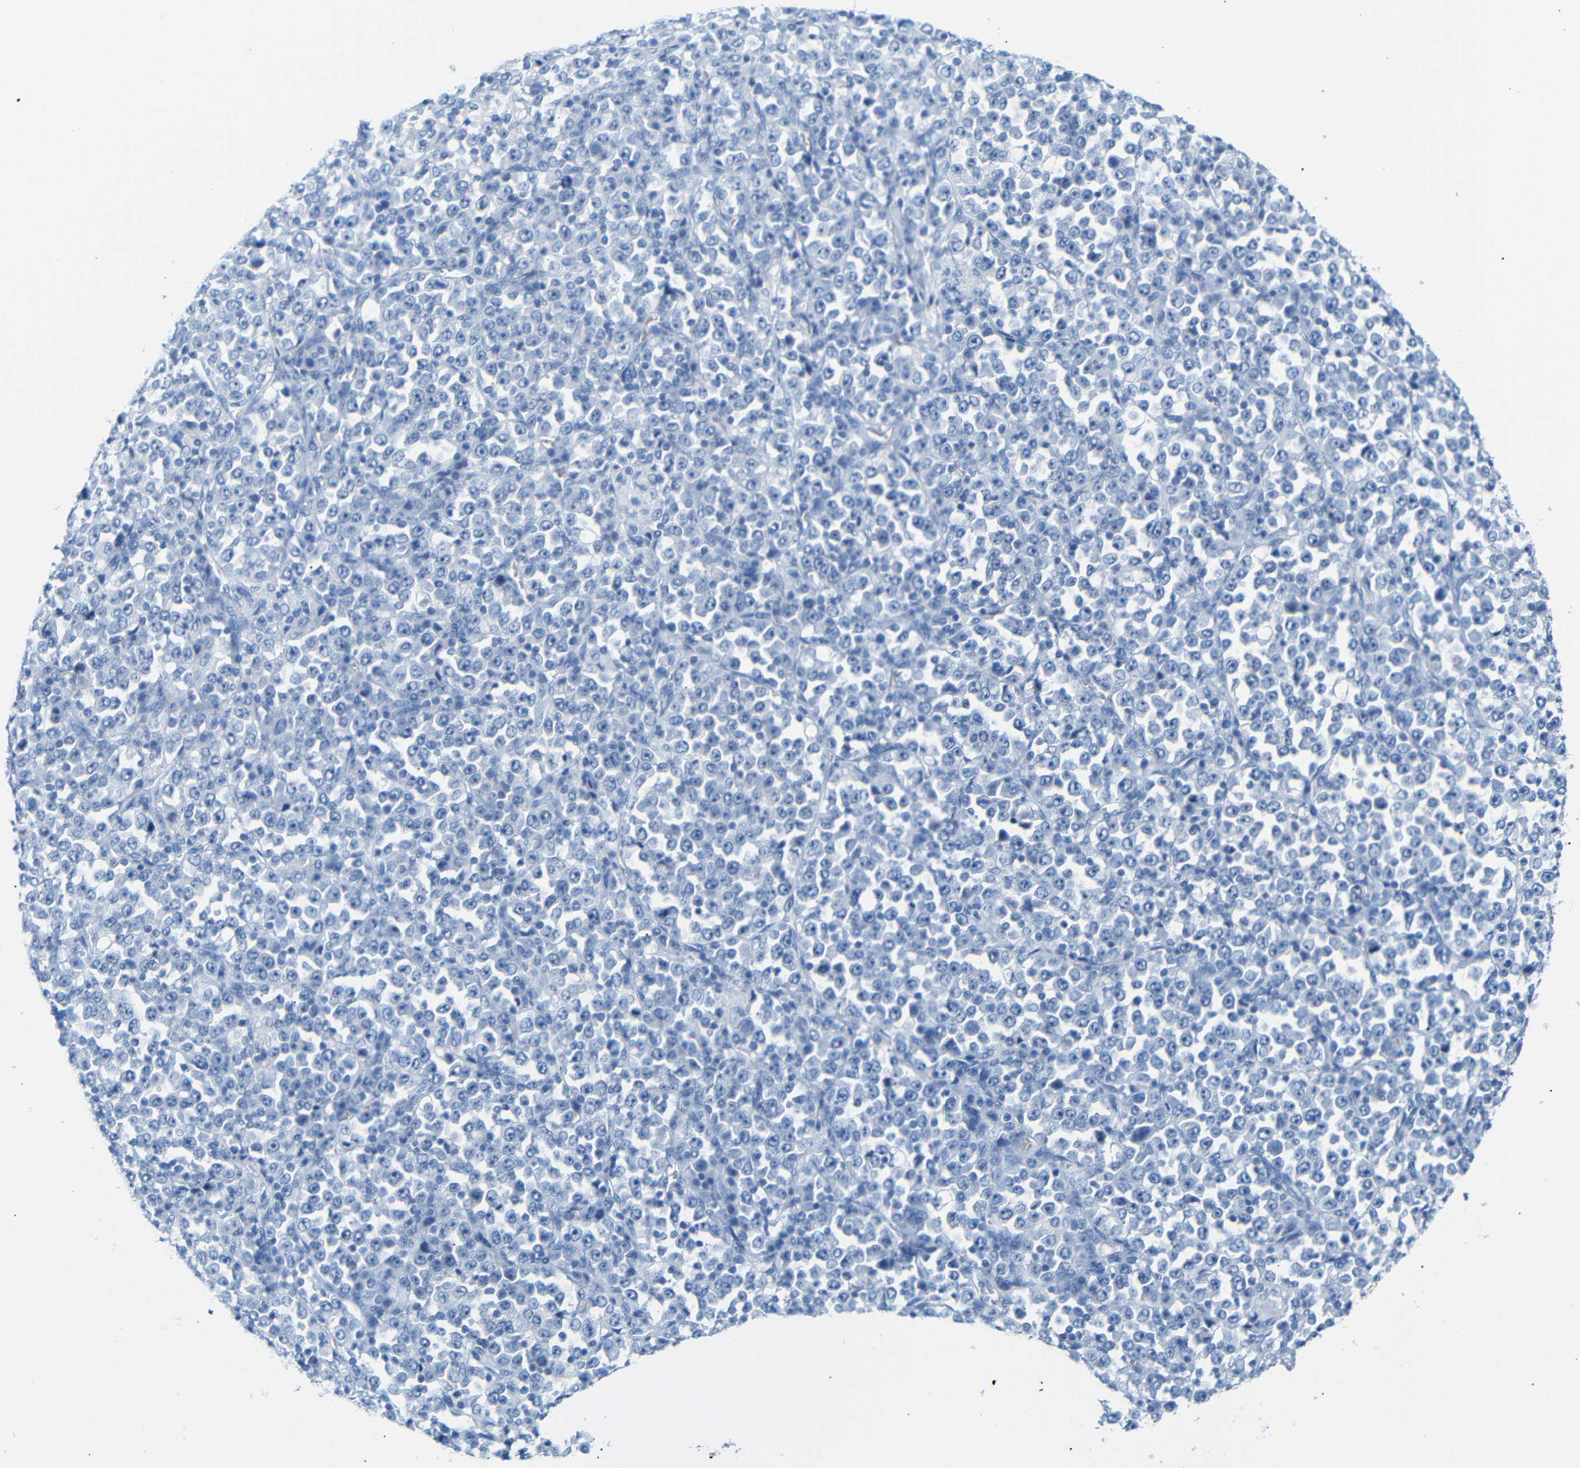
{"staining": {"intensity": "negative", "quantity": "none", "location": "none"}, "tissue": "stomach cancer", "cell_type": "Tumor cells", "image_type": "cancer", "snomed": [{"axis": "morphology", "description": "Normal tissue, NOS"}, {"axis": "morphology", "description": "Adenocarcinoma, NOS"}, {"axis": "topography", "description": "Stomach, upper"}, {"axis": "topography", "description": "Stomach"}], "caption": "Immunohistochemistry (IHC) histopathology image of human stomach cancer (adenocarcinoma) stained for a protein (brown), which exhibits no staining in tumor cells.", "gene": "DYNAP", "patient": {"sex": "male", "age": 59}}